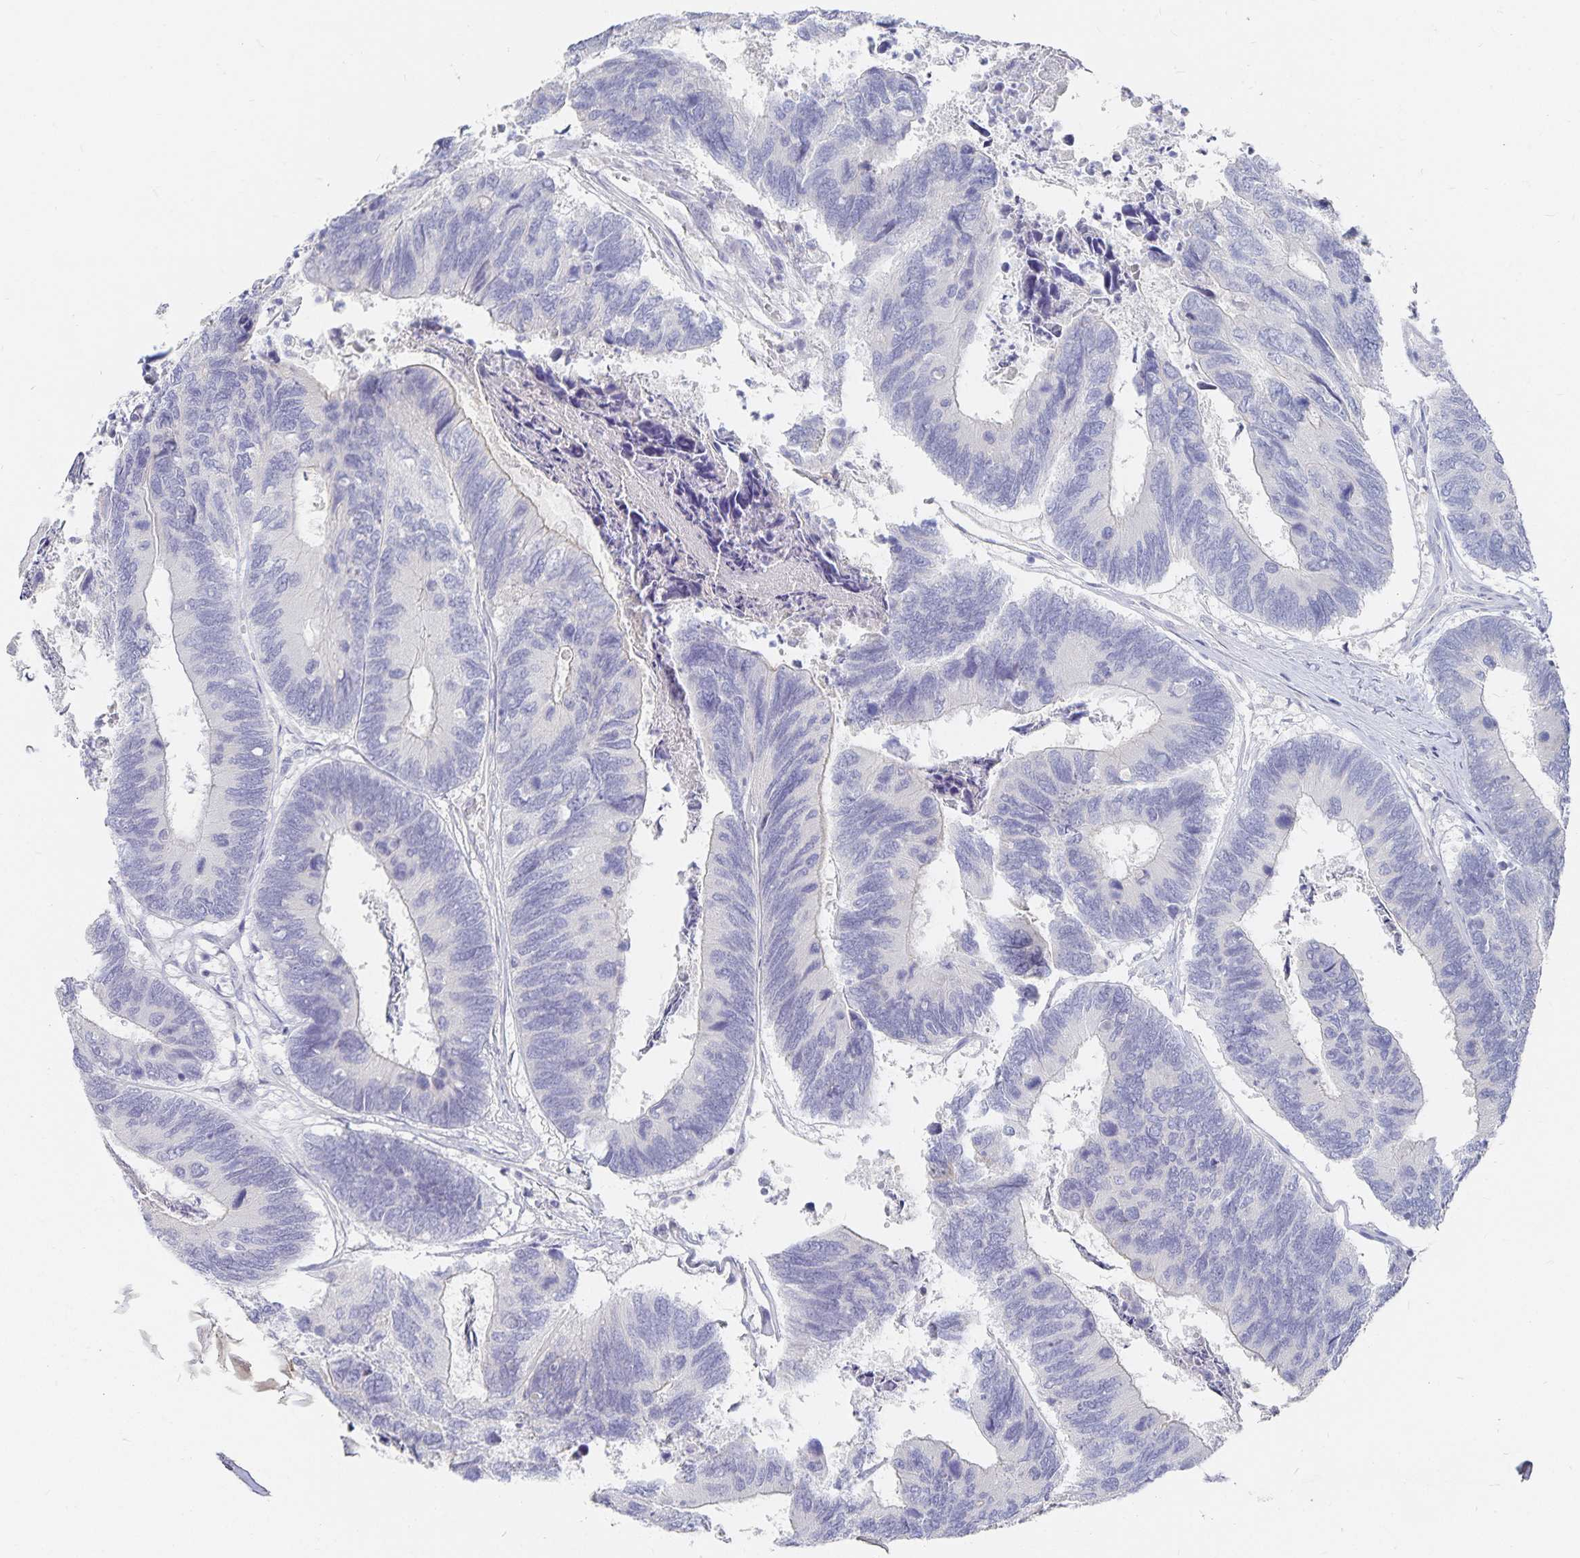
{"staining": {"intensity": "negative", "quantity": "none", "location": "none"}, "tissue": "colorectal cancer", "cell_type": "Tumor cells", "image_type": "cancer", "snomed": [{"axis": "morphology", "description": "Adenocarcinoma, NOS"}, {"axis": "topography", "description": "Colon"}], "caption": "High power microscopy histopathology image of an immunohistochemistry (IHC) image of colorectal adenocarcinoma, revealing no significant positivity in tumor cells.", "gene": "DNAH9", "patient": {"sex": "female", "age": 67}}